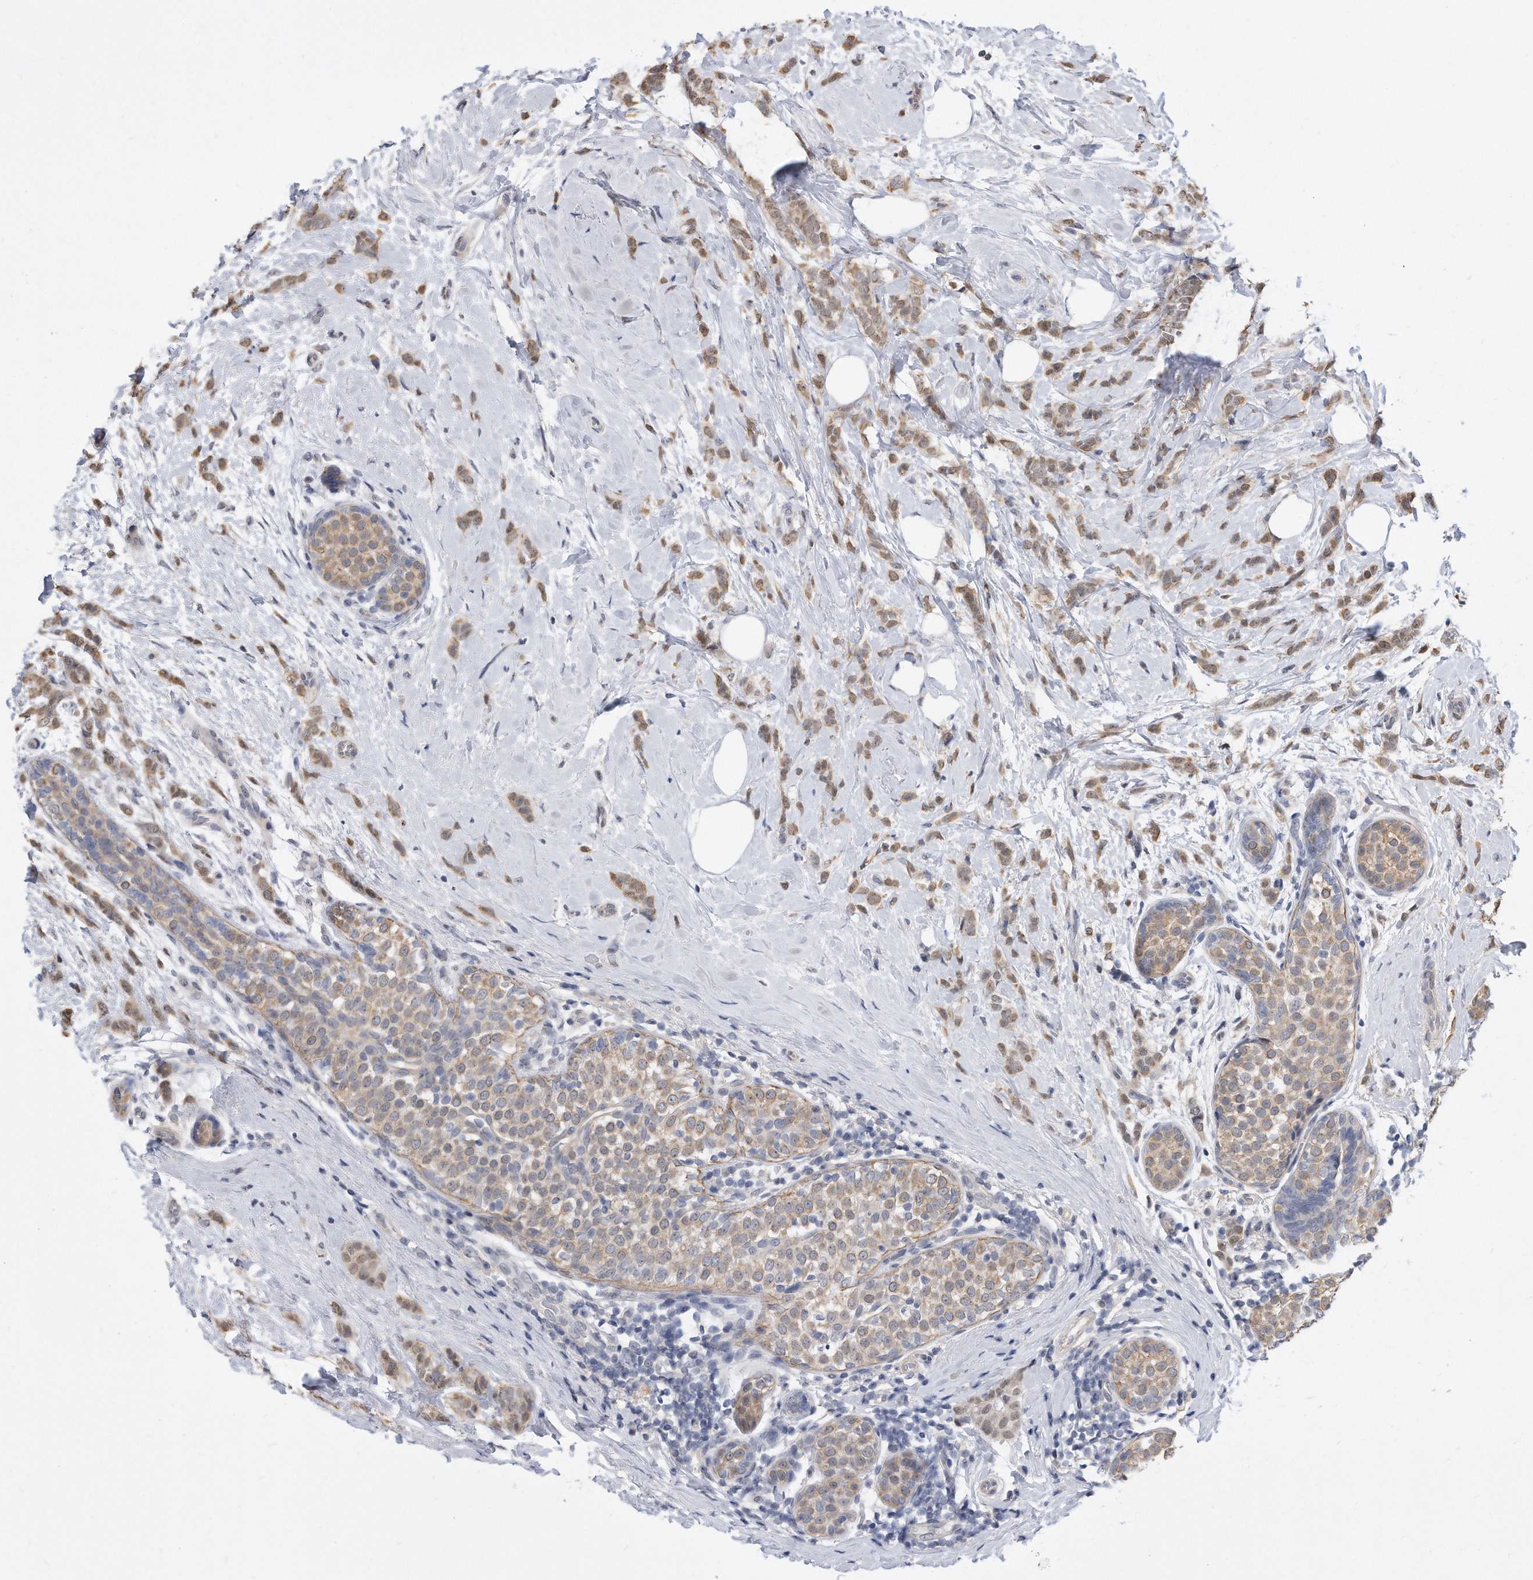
{"staining": {"intensity": "weak", "quantity": ">75%", "location": "cytoplasmic/membranous"}, "tissue": "breast cancer", "cell_type": "Tumor cells", "image_type": "cancer", "snomed": [{"axis": "morphology", "description": "Lobular carcinoma, in situ"}, {"axis": "morphology", "description": "Lobular carcinoma"}, {"axis": "topography", "description": "Breast"}], "caption": "A photomicrograph of breast lobular carcinoma stained for a protein reveals weak cytoplasmic/membranous brown staining in tumor cells. (Brightfield microscopy of DAB IHC at high magnification).", "gene": "TCP1", "patient": {"sex": "female", "age": 41}}